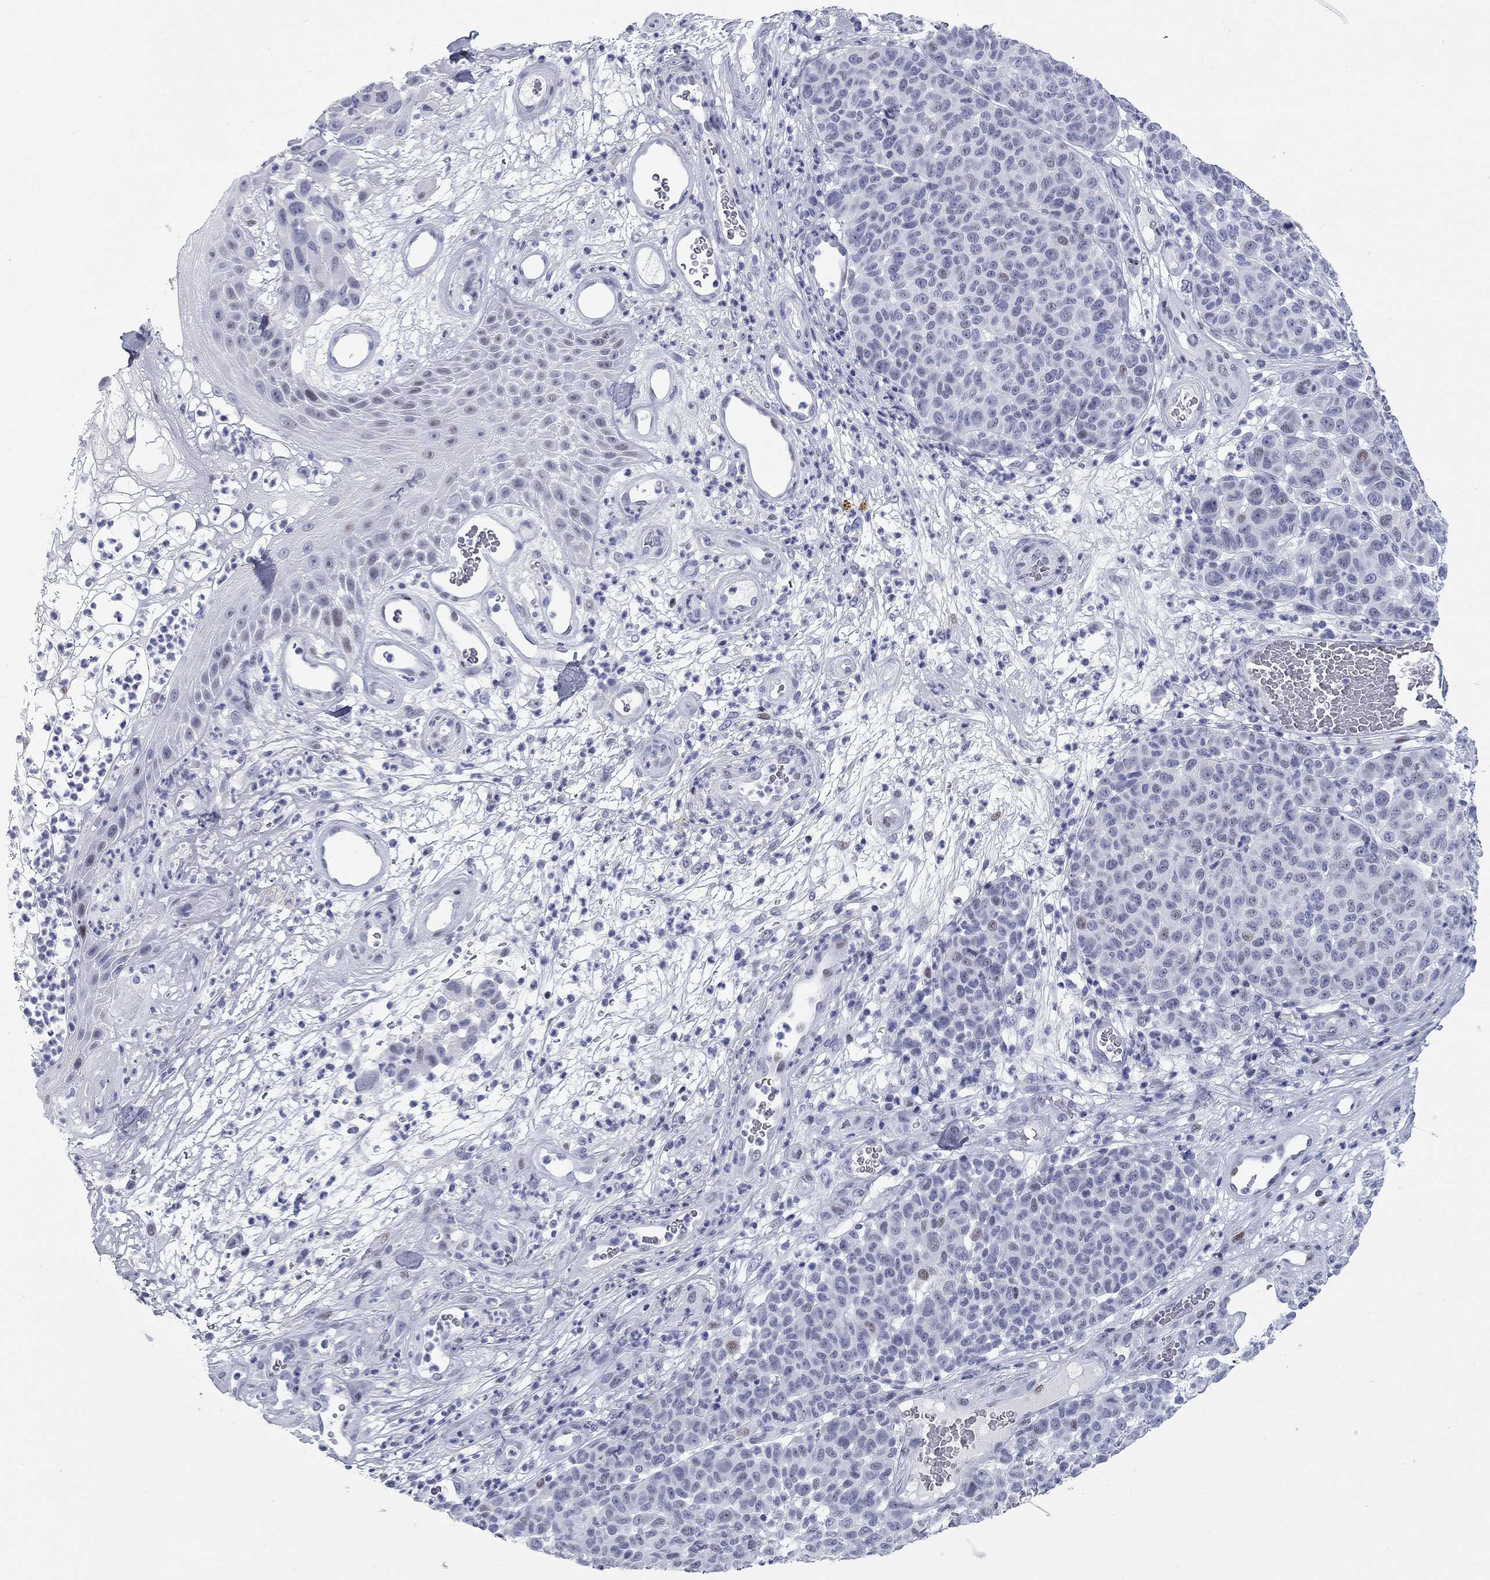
{"staining": {"intensity": "negative", "quantity": "none", "location": "none"}, "tissue": "melanoma", "cell_type": "Tumor cells", "image_type": "cancer", "snomed": [{"axis": "morphology", "description": "Malignant melanoma, NOS"}, {"axis": "topography", "description": "Skin"}], "caption": "Immunohistochemistry (IHC) histopathology image of human melanoma stained for a protein (brown), which exhibits no staining in tumor cells. (Stains: DAB IHC with hematoxylin counter stain, Microscopy: brightfield microscopy at high magnification).", "gene": "ASF1B", "patient": {"sex": "male", "age": 59}}